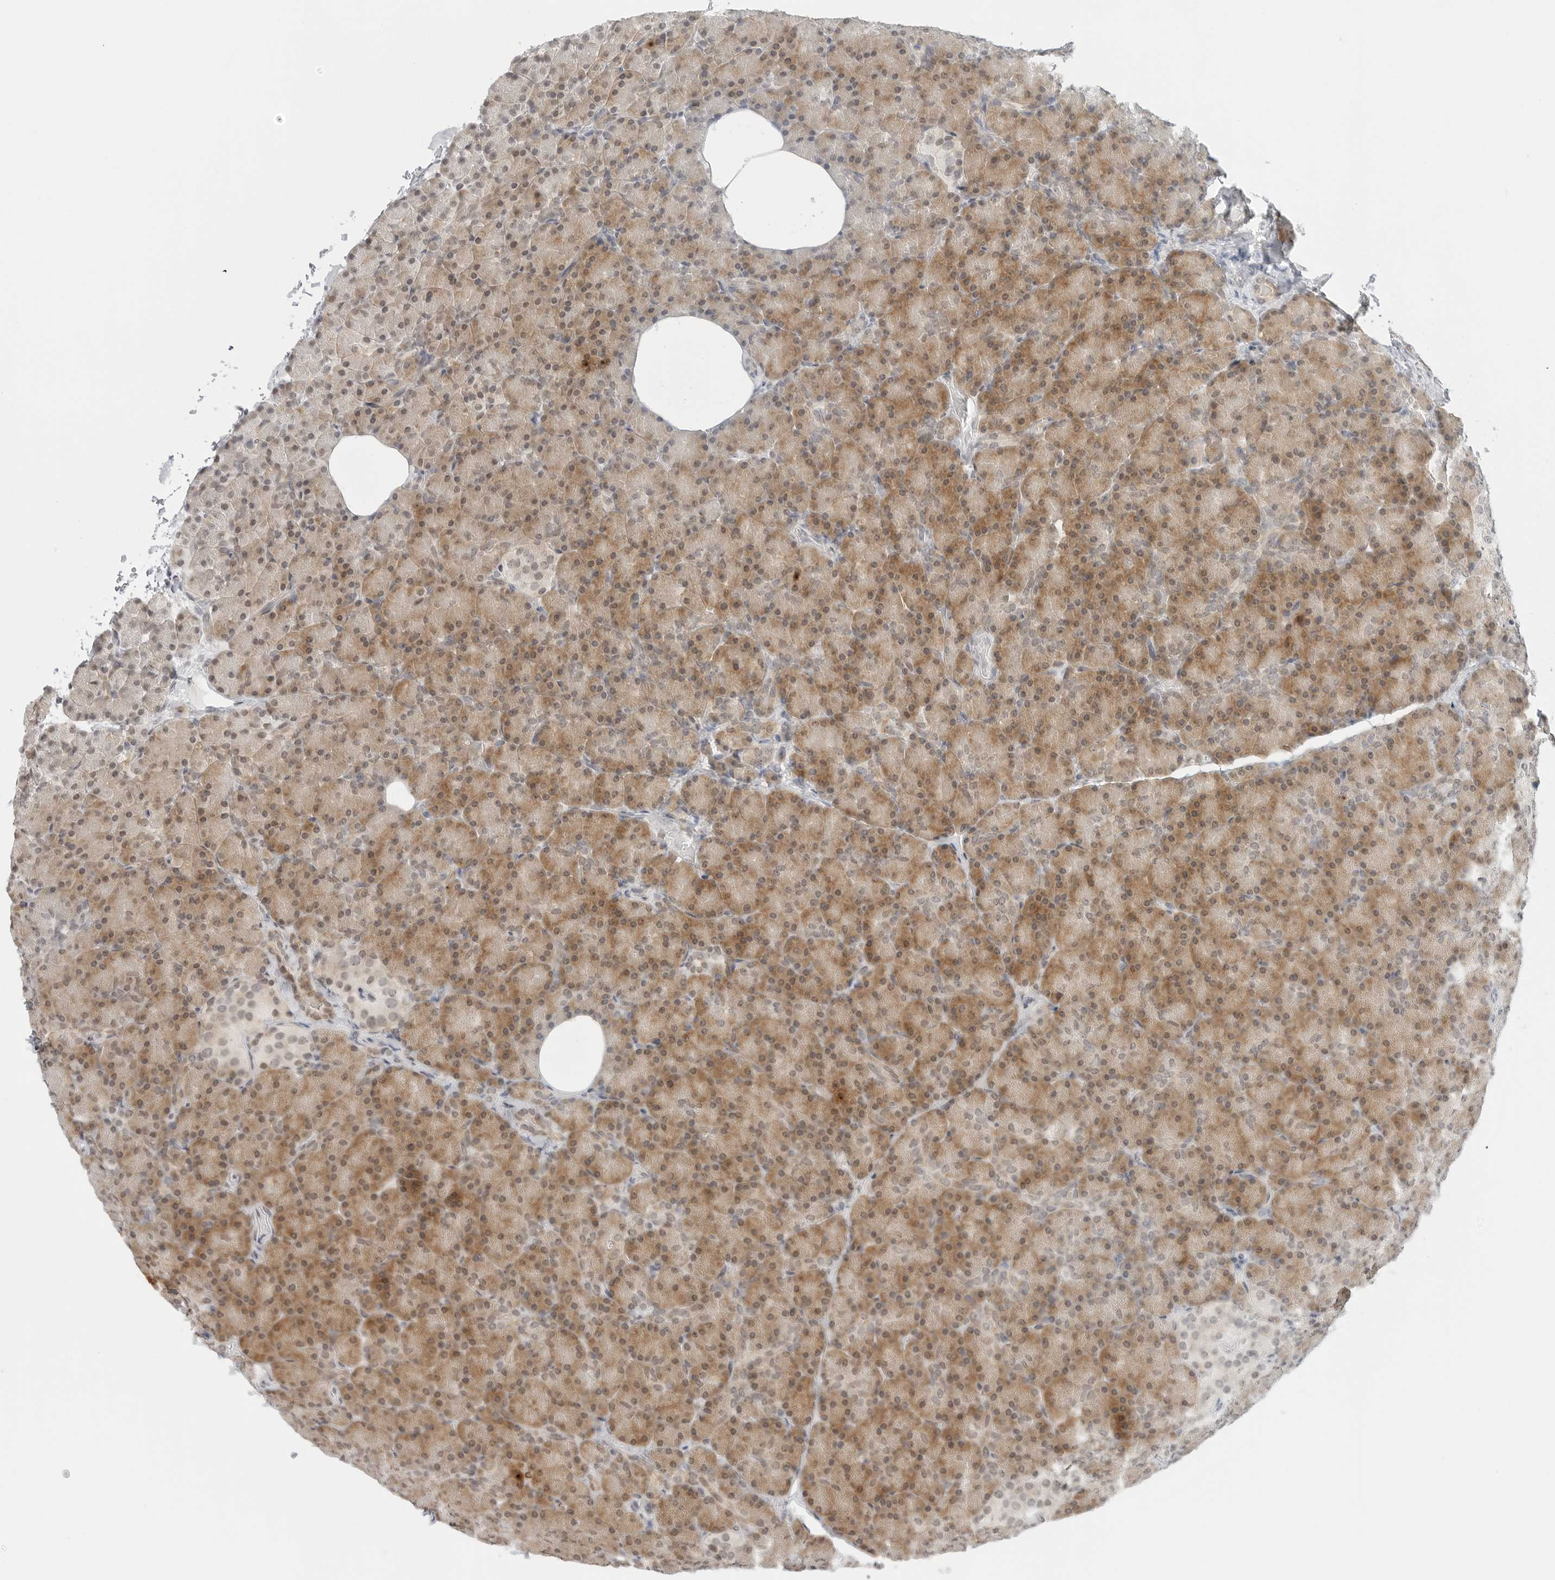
{"staining": {"intensity": "moderate", "quantity": ">75%", "location": "cytoplasmic/membranous,nuclear"}, "tissue": "pancreas", "cell_type": "Exocrine glandular cells", "image_type": "normal", "snomed": [{"axis": "morphology", "description": "Normal tissue, NOS"}, {"axis": "topography", "description": "Pancreas"}], "caption": "Immunohistochemistry (IHC) micrograph of normal pancreas: pancreas stained using IHC reveals medium levels of moderate protein expression localized specifically in the cytoplasmic/membranous,nuclear of exocrine glandular cells, appearing as a cytoplasmic/membranous,nuclear brown color.", "gene": "METAP1", "patient": {"sex": "female", "age": 43}}